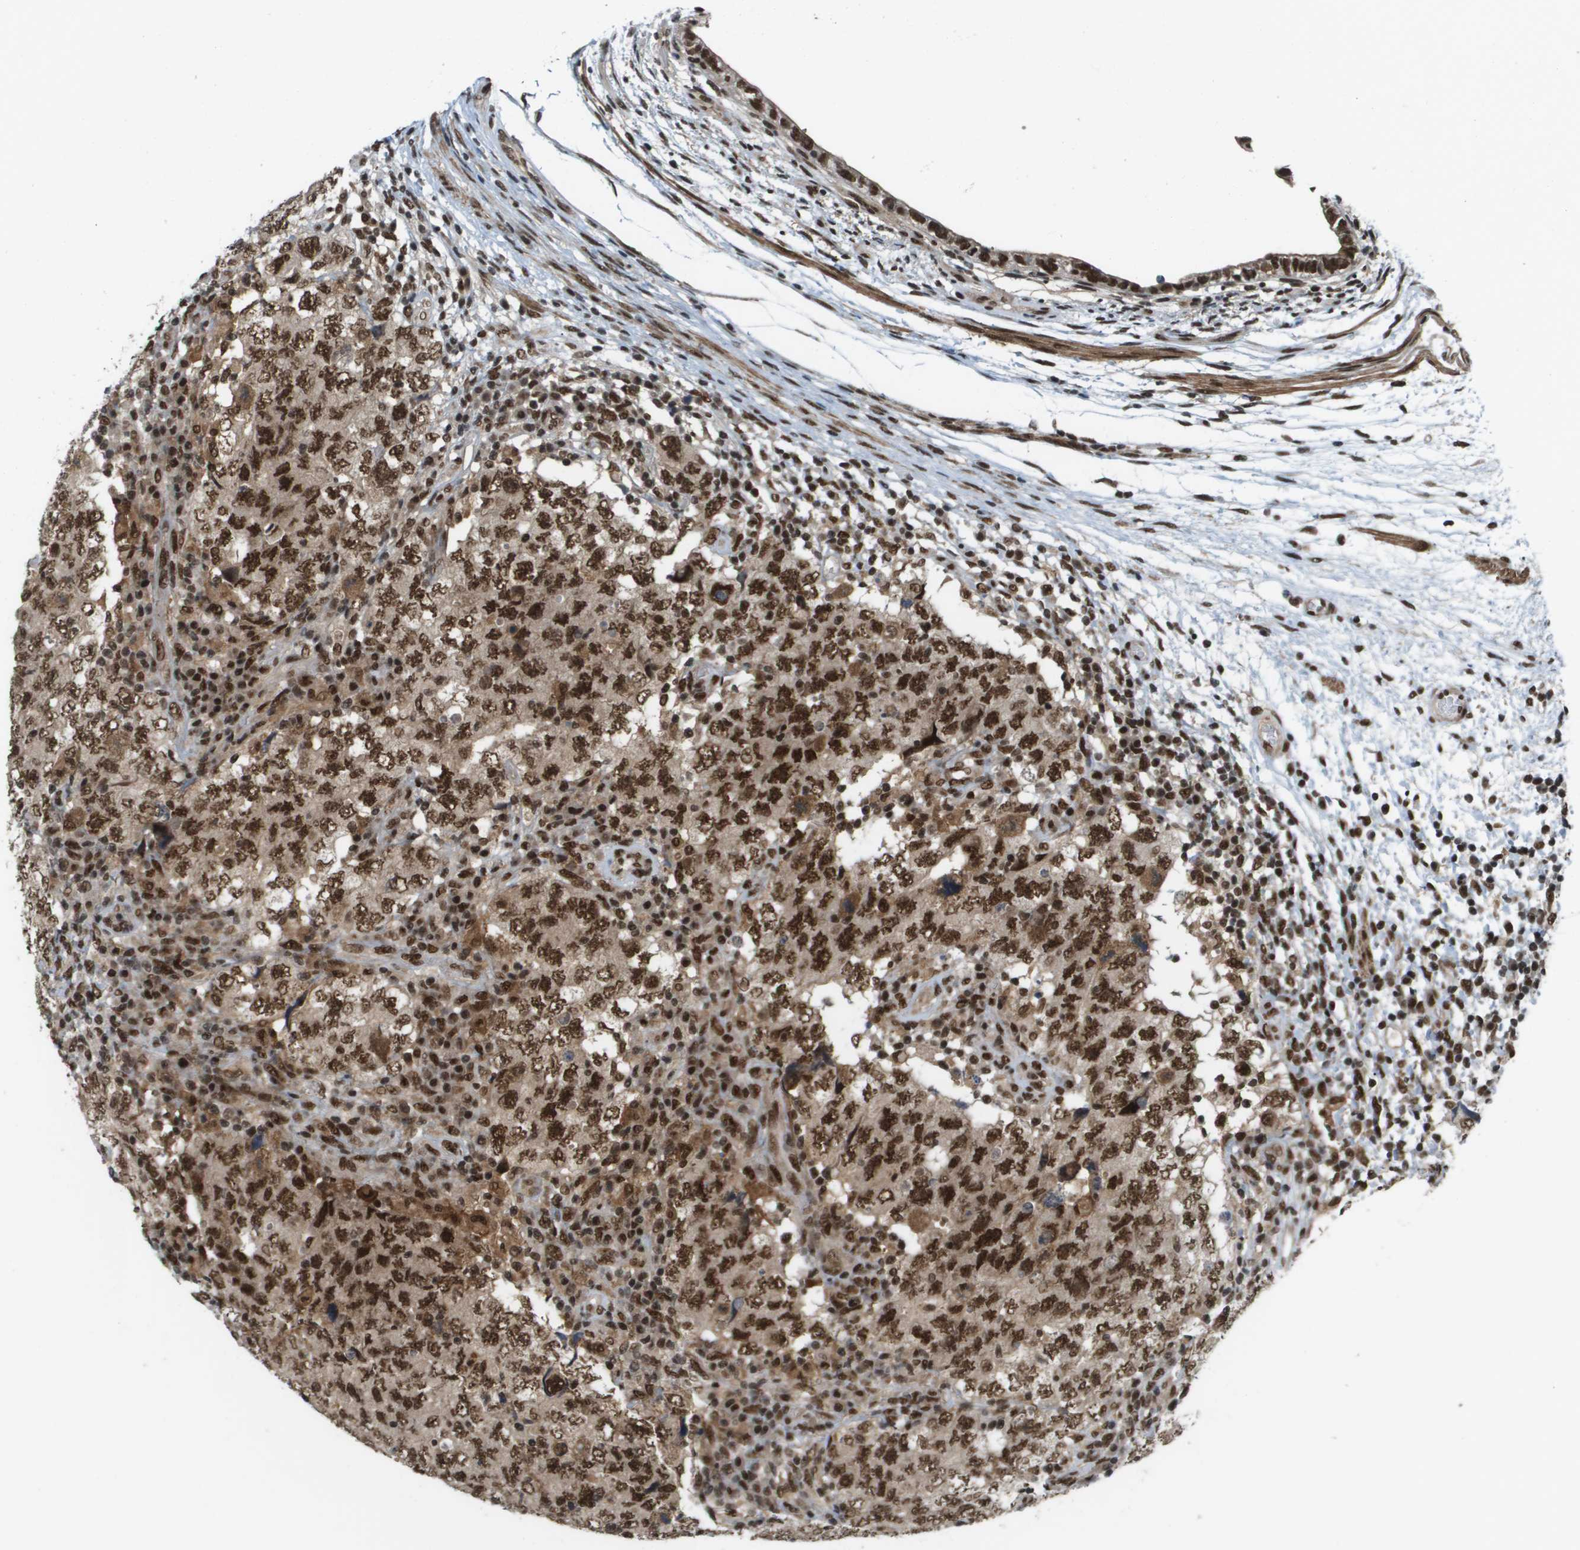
{"staining": {"intensity": "strong", "quantity": ">75%", "location": "nuclear"}, "tissue": "testis cancer", "cell_type": "Tumor cells", "image_type": "cancer", "snomed": [{"axis": "morphology", "description": "Carcinoma, Embryonal, NOS"}, {"axis": "topography", "description": "Testis"}], "caption": "Immunohistochemical staining of testis cancer (embryonal carcinoma) displays strong nuclear protein staining in about >75% of tumor cells.", "gene": "PRCC", "patient": {"sex": "male", "age": 26}}